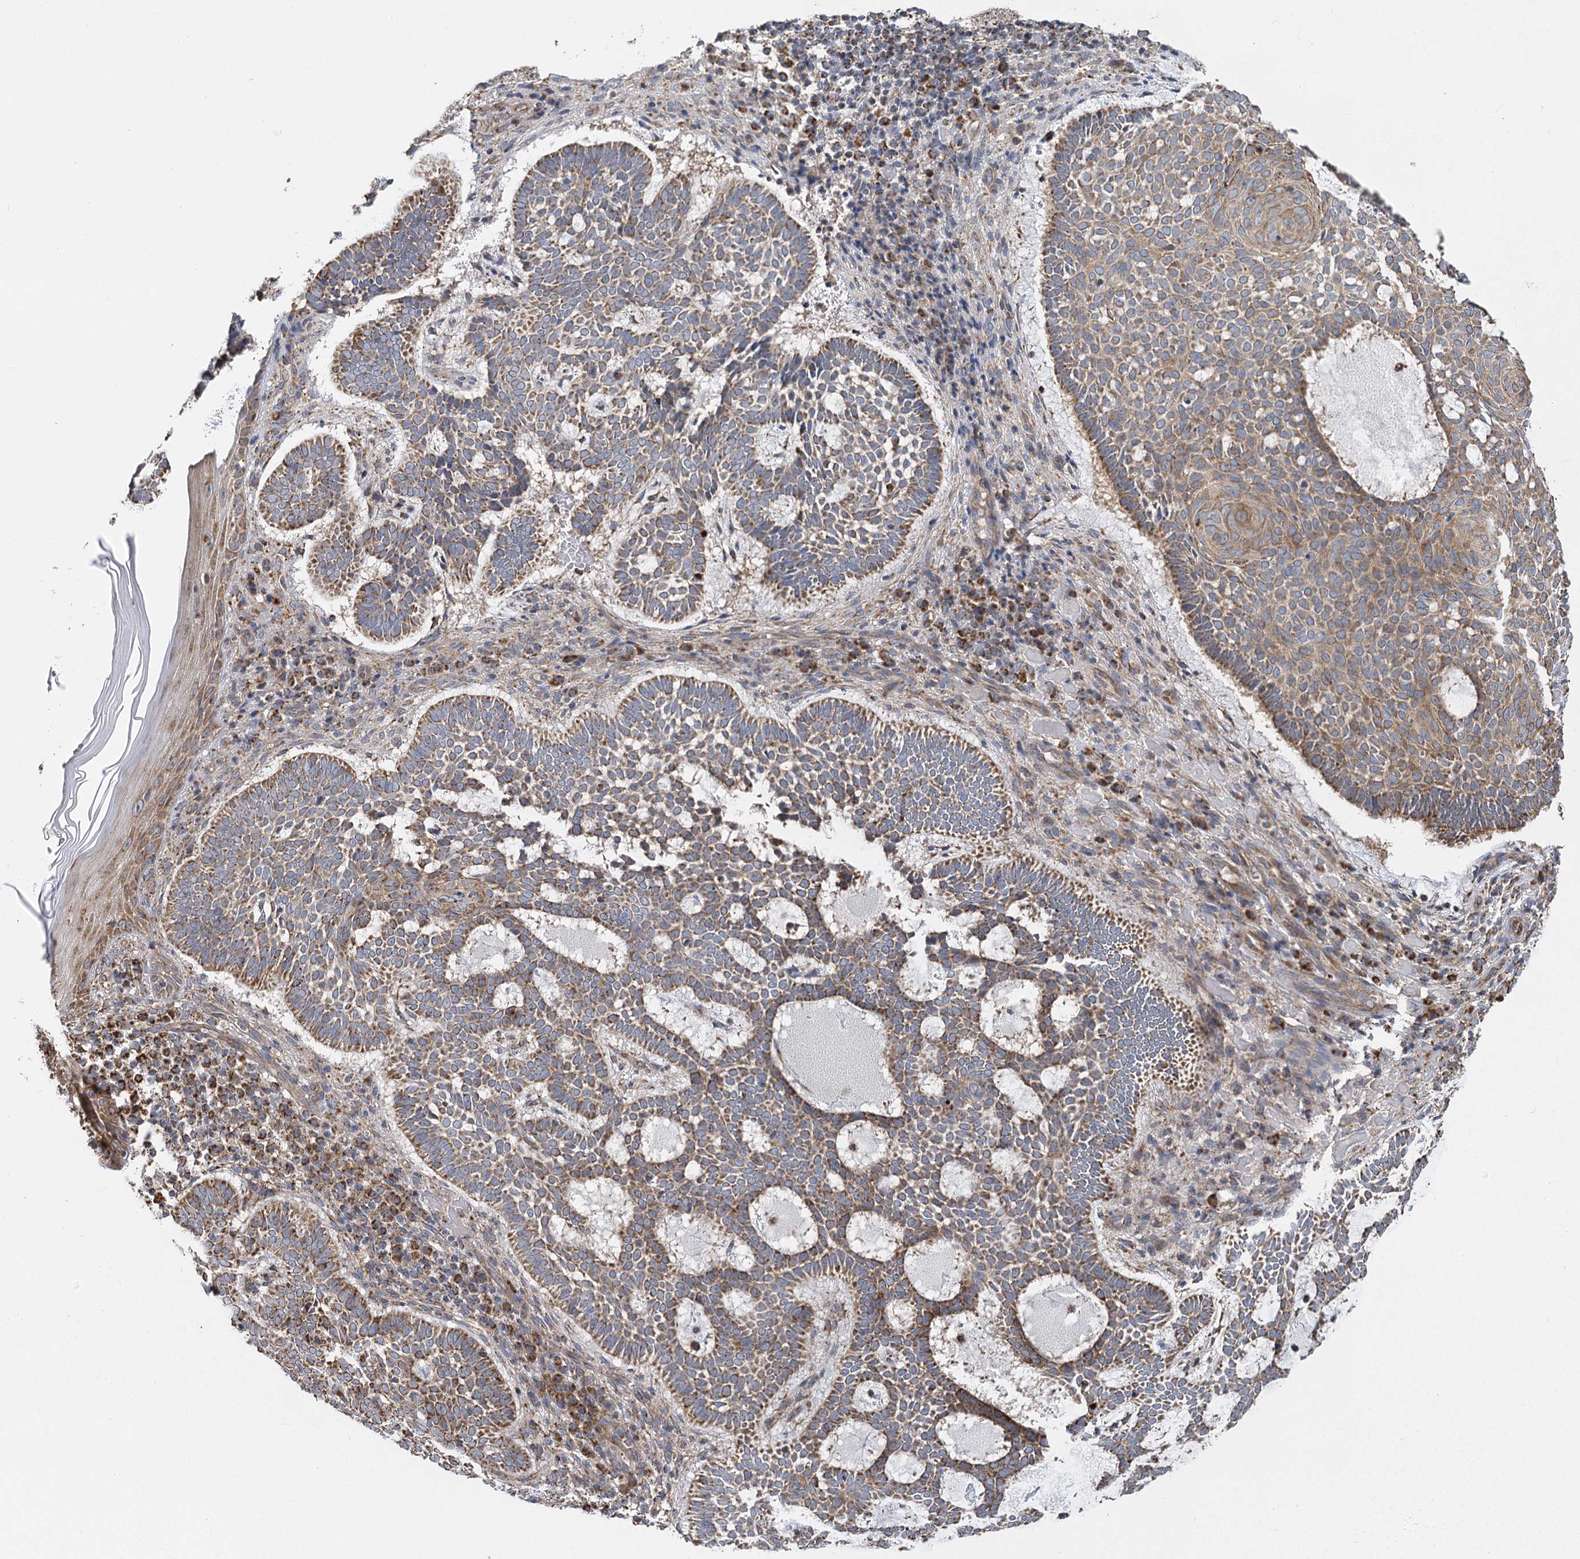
{"staining": {"intensity": "moderate", "quantity": ">75%", "location": "cytoplasmic/membranous"}, "tissue": "skin cancer", "cell_type": "Tumor cells", "image_type": "cancer", "snomed": [{"axis": "morphology", "description": "Basal cell carcinoma"}, {"axis": "topography", "description": "Skin"}], "caption": "The micrograph displays staining of skin cancer (basal cell carcinoma), revealing moderate cytoplasmic/membranous protein expression (brown color) within tumor cells. Ihc stains the protein of interest in brown and the nuclei are stained blue.", "gene": "IL11RA", "patient": {"sex": "male", "age": 85}}